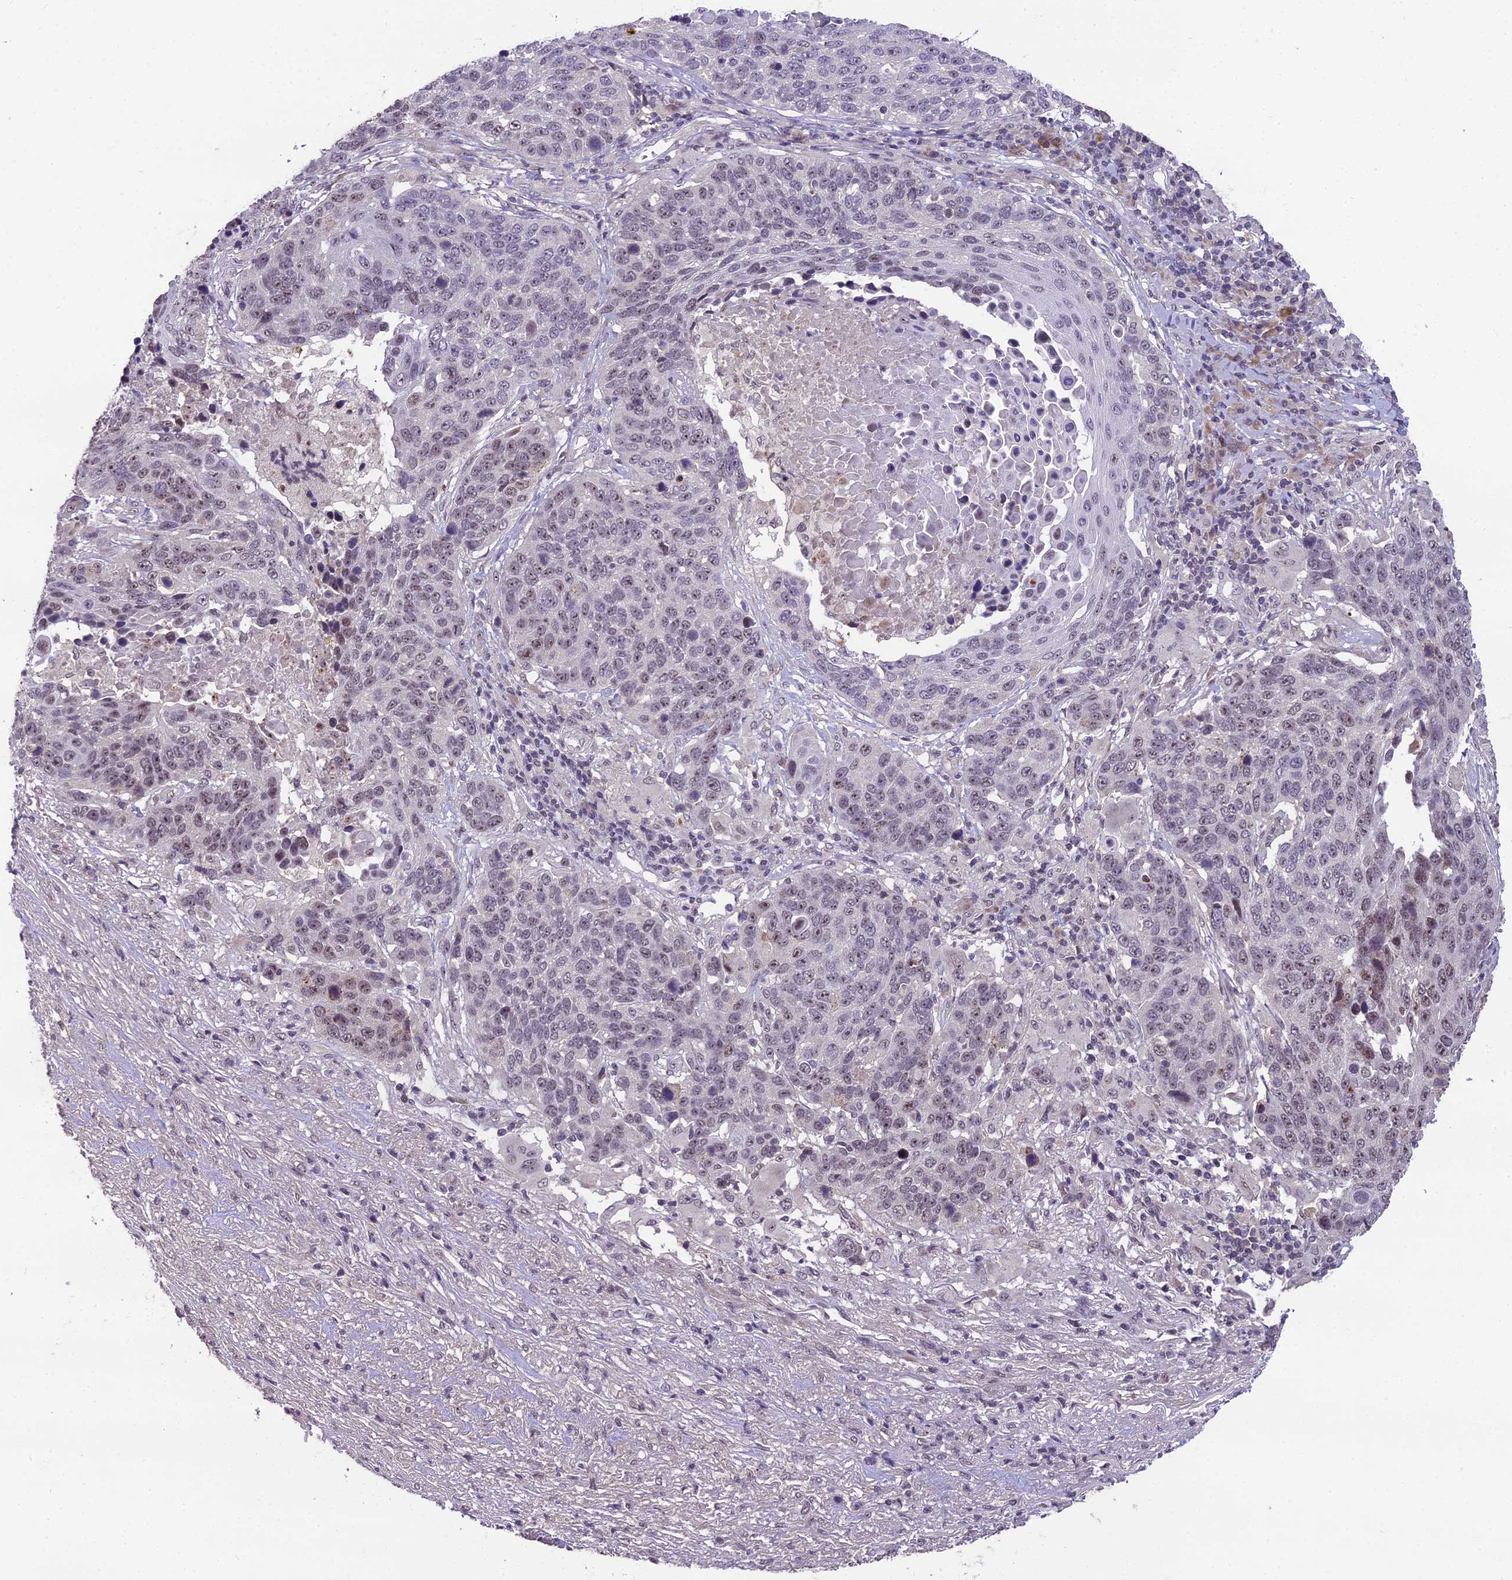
{"staining": {"intensity": "moderate", "quantity": "<25%", "location": "nuclear"}, "tissue": "lung cancer", "cell_type": "Tumor cells", "image_type": "cancer", "snomed": [{"axis": "morphology", "description": "Normal tissue, NOS"}, {"axis": "morphology", "description": "Squamous cell carcinoma, NOS"}, {"axis": "topography", "description": "Lymph node"}, {"axis": "topography", "description": "Lung"}], "caption": "A brown stain labels moderate nuclear staining of a protein in human lung cancer (squamous cell carcinoma) tumor cells.", "gene": "ZNF333", "patient": {"sex": "male", "age": 66}}